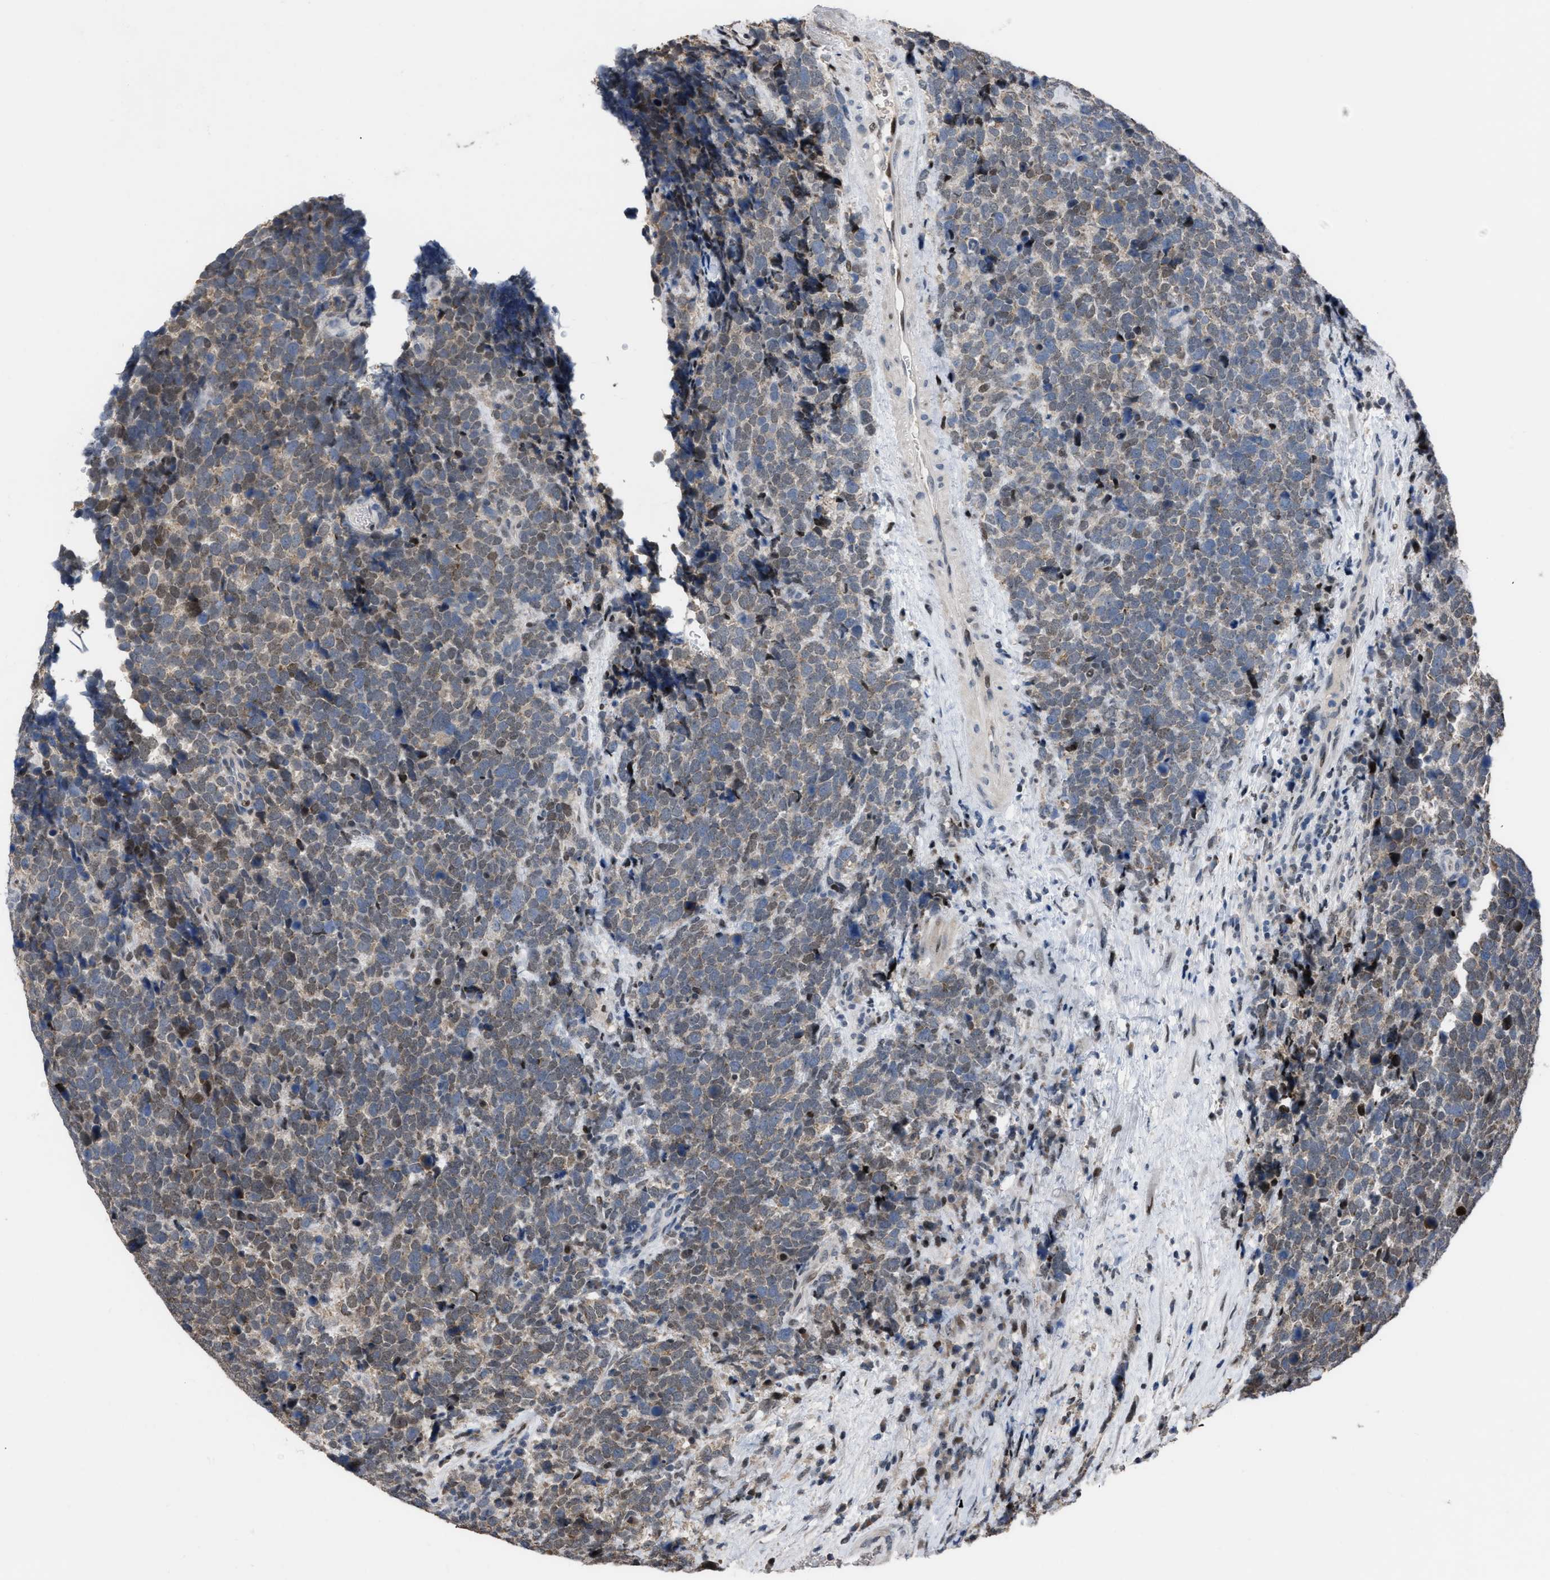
{"staining": {"intensity": "weak", "quantity": ">75%", "location": "cytoplasmic/membranous,nuclear"}, "tissue": "urothelial cancer", "cell_type": "Tumor cells", "image_type": "cancer", "snomed": [{"axis": "morphology", "description": "Urothelial carcinoma, High grade"}, {"axis": "topography", "description": "Urinary bladder"}], "caption": "Immunohistochemical staining of high-grade urothelial carcinoma displays low levels of weak cytoplasmic/membranous and nuclear protein positivity in approximately >75% of tumor cells.", "gene": "SETDB1", "patient": {"sex": "female", "age": 82}}